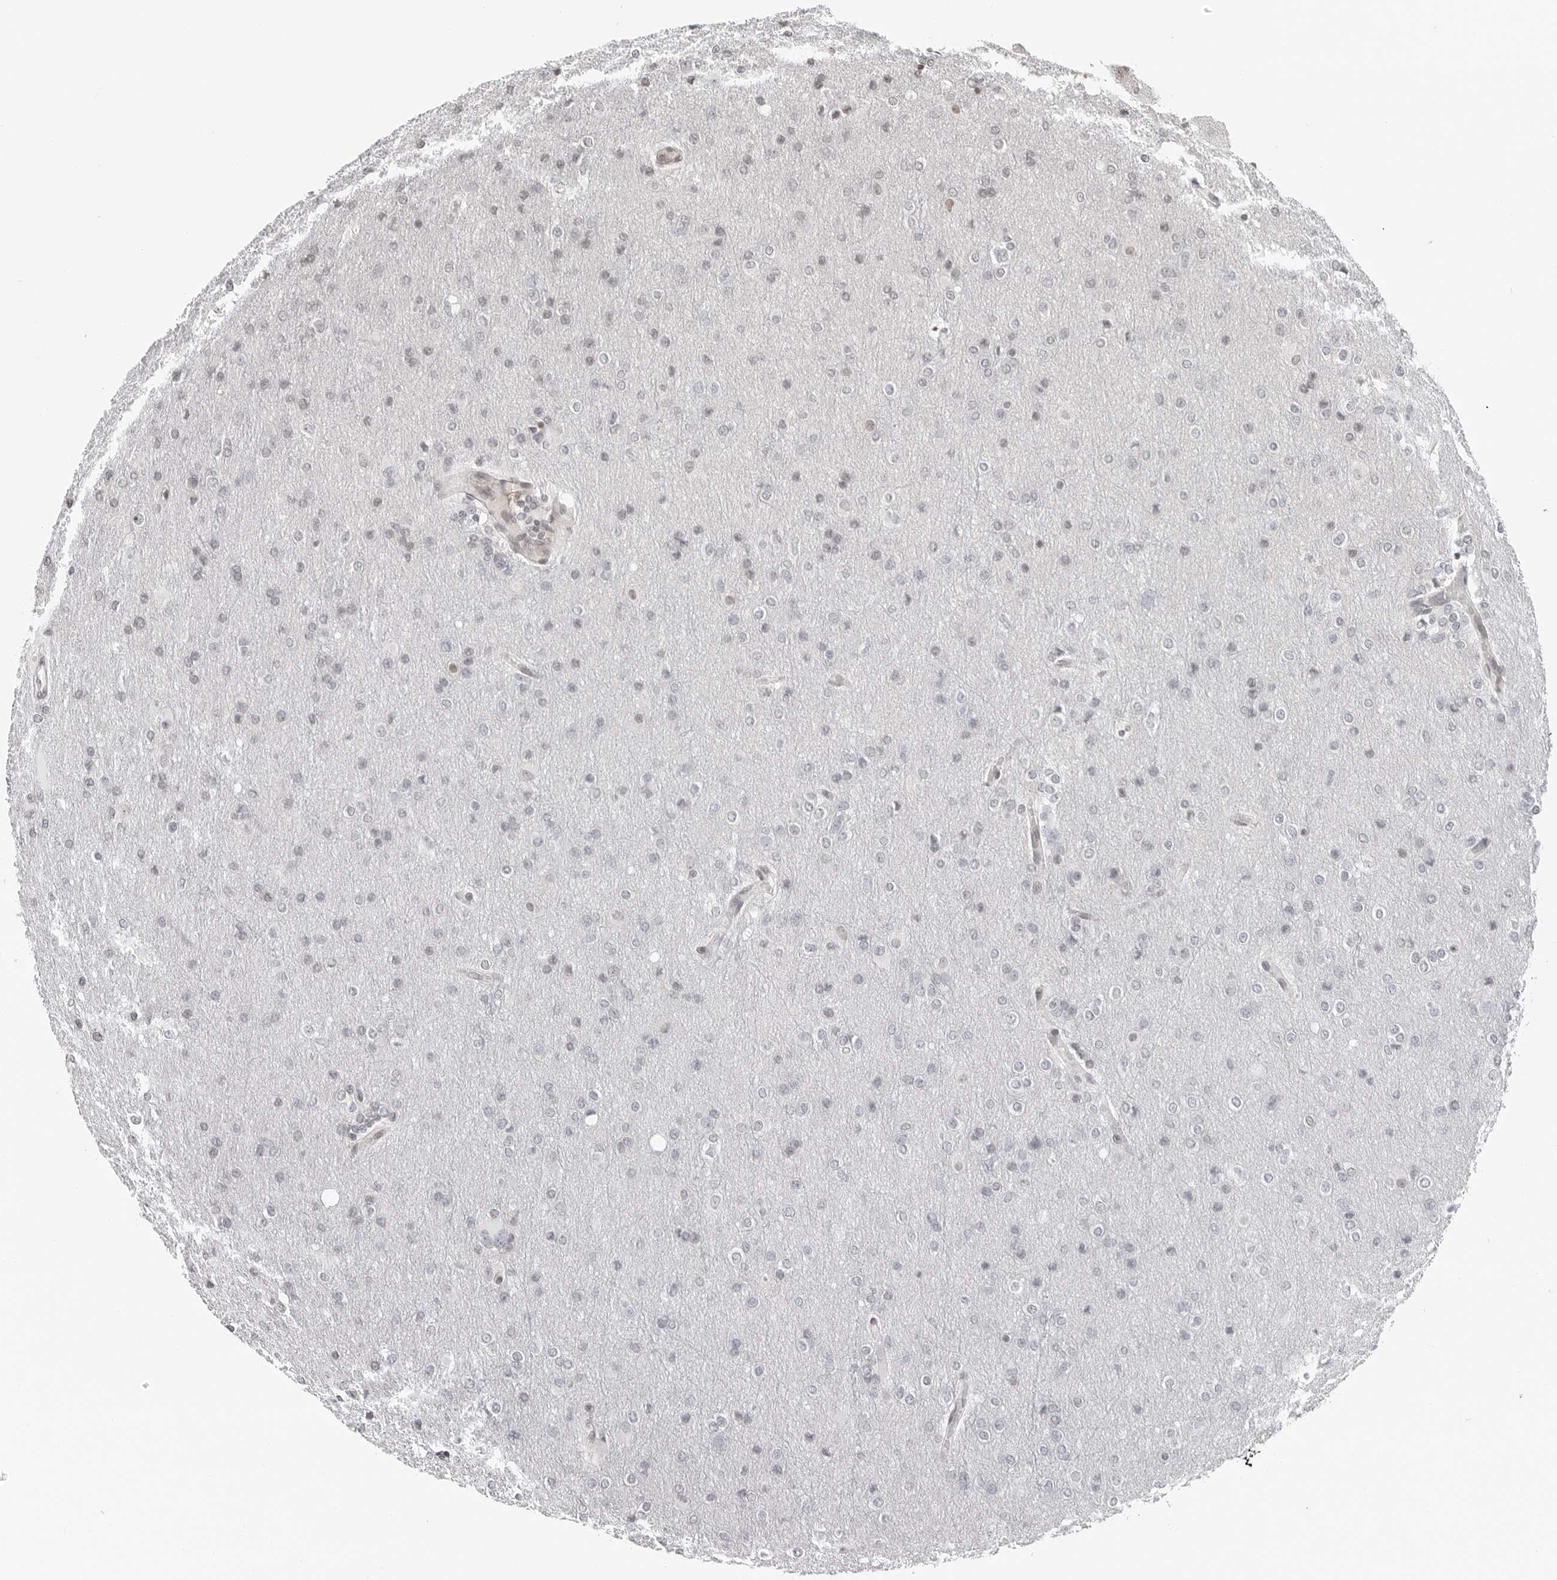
{"staining": {"intensity": "negative", "quantity": "none", "location": "none"}, "tissue": "glioma", "cell_type": "Tumor cells", "image_type": "cancer", "snomed": [{"axis": "morphology", "description": "Glioma, malignant, High grade"}, {"axis": "topography", "description": "Cerebral cortex"}], "caption": "DAB (3,3'-diaminobenzidine) immunohistochemical staining of human glioma shows no significant staining in tumor cells.", "gene": "C8orf33", "patient": {"sex": "female", "age": 36}}